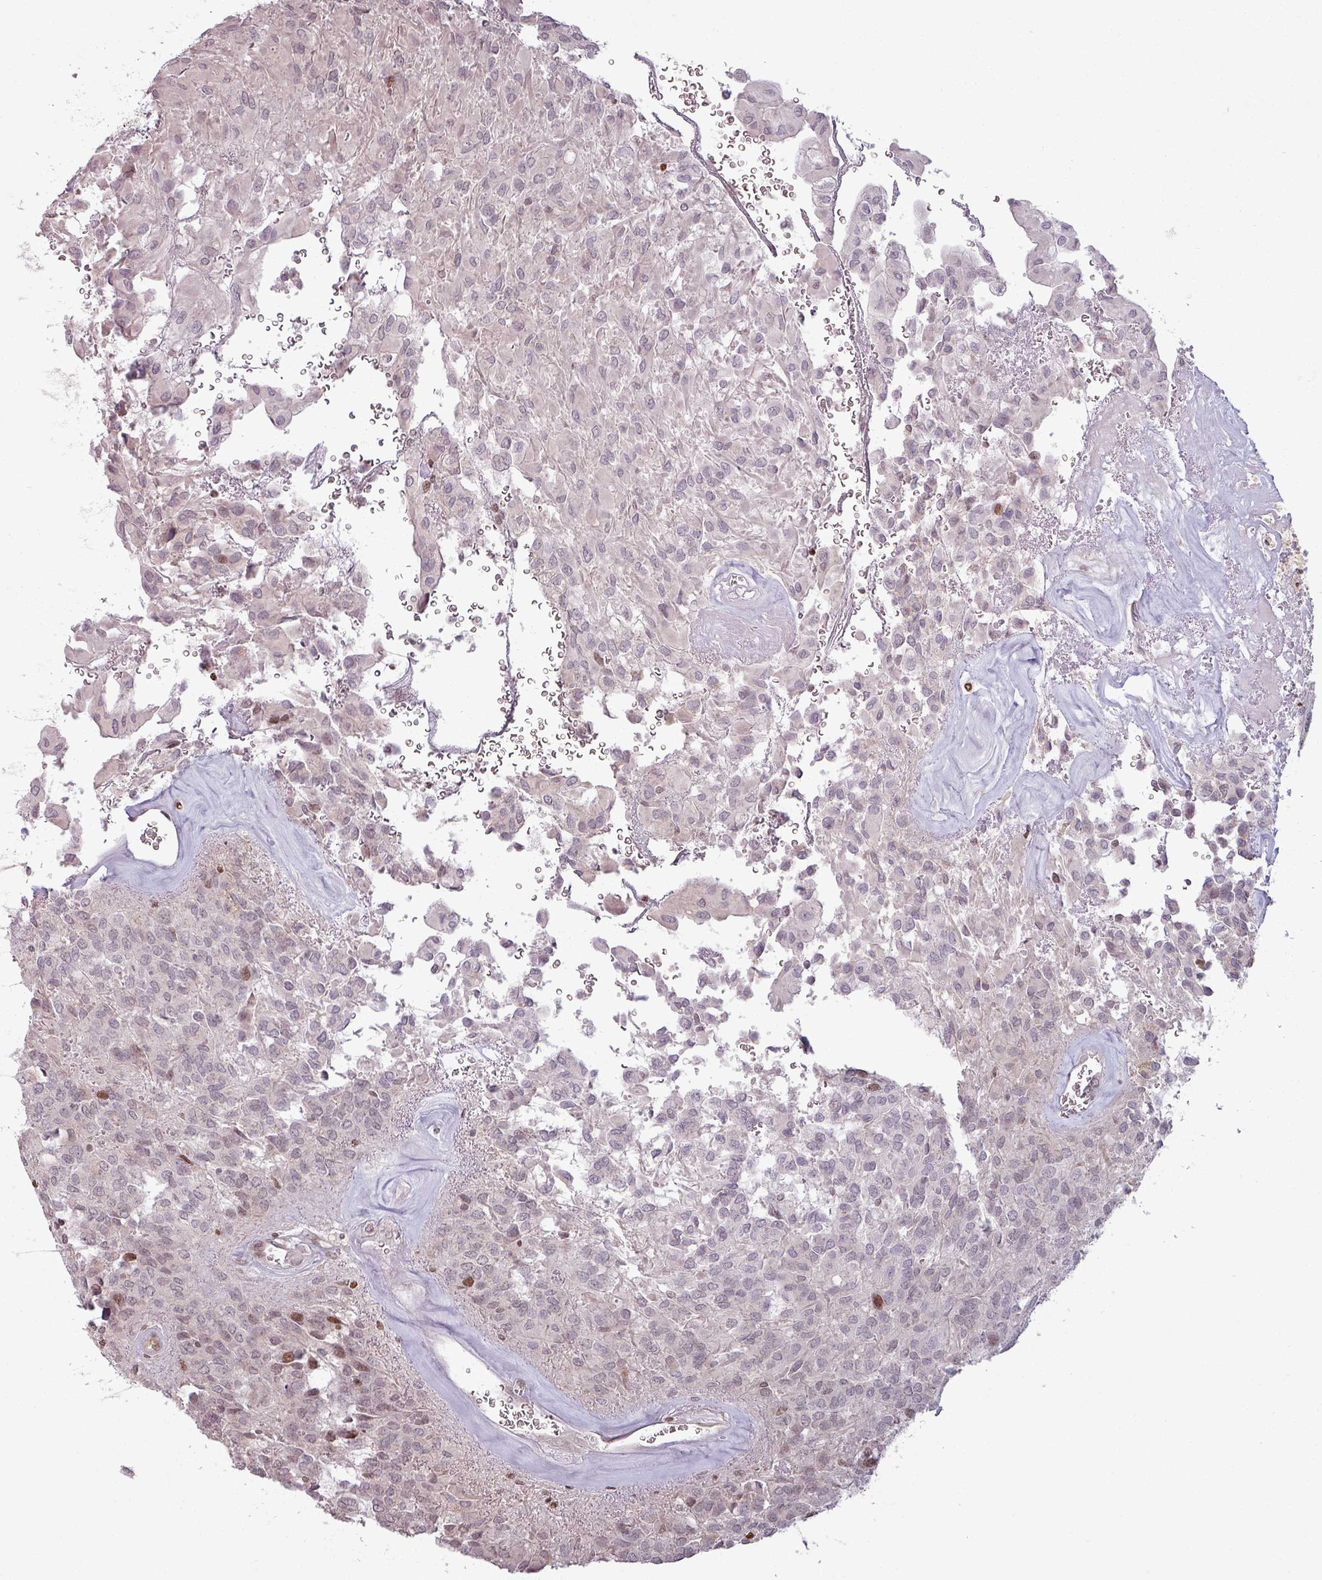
{"staining": {"intensity": "weak", "quantity": "25%-75%", "location": "nuclear"}, "tissue": "glioma", "cell_type": "Tumor cells", "image_type": "cancer", "snomed": [{"axis": "morphology", "description": "Glioma, malignant, Low grade"}, {"axis": "topography", "description": "Brain"}], "caption": "Brown immunohistochemical staining in human malignant low-grade glioma shows weak nuclear expression in about 25%-75% of tumor cells.", "gene": "NCOR1", "patient": {"sex": "male", "age": 56}}